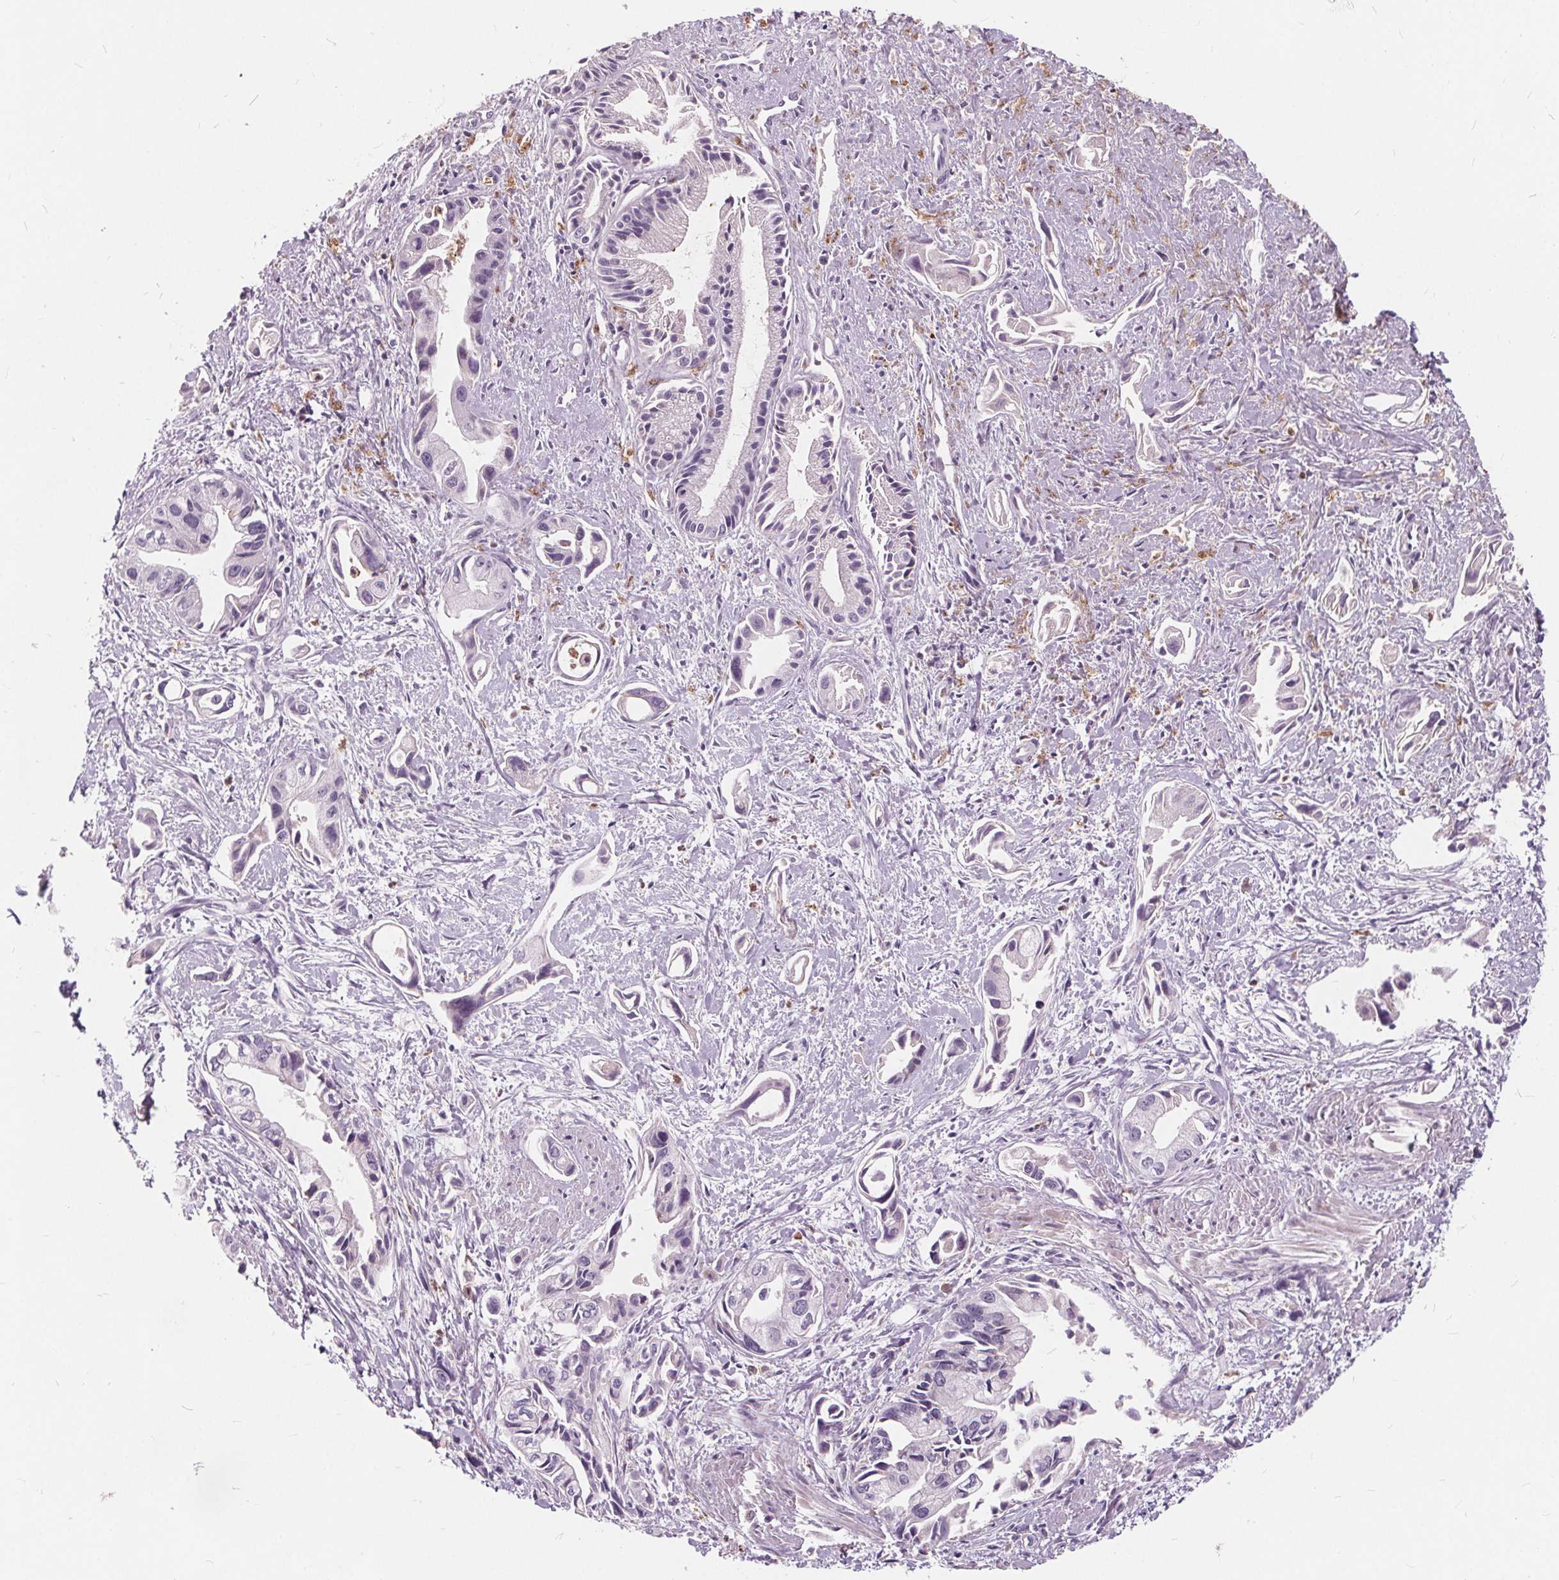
{"staining": {"intensity": "negative", "quantity": "none", "location": "none"}, "tissue": "pancreatic cancer", "cell_type": "Tumor cells", "image_type": "cancer", "snomed": [{"axis": "morphology", "description": "Adenocarcinoma, NOS"}, {"axis": "topography", "description": "Pancreas"}], "caption": "Human adenocarcinoma (pancreatic) stained for a protein using immunohistochemistry exhibits no positivity in tumor cells.", "gene": "HAAO", "patient": {"sex": "female", "age": 61}}